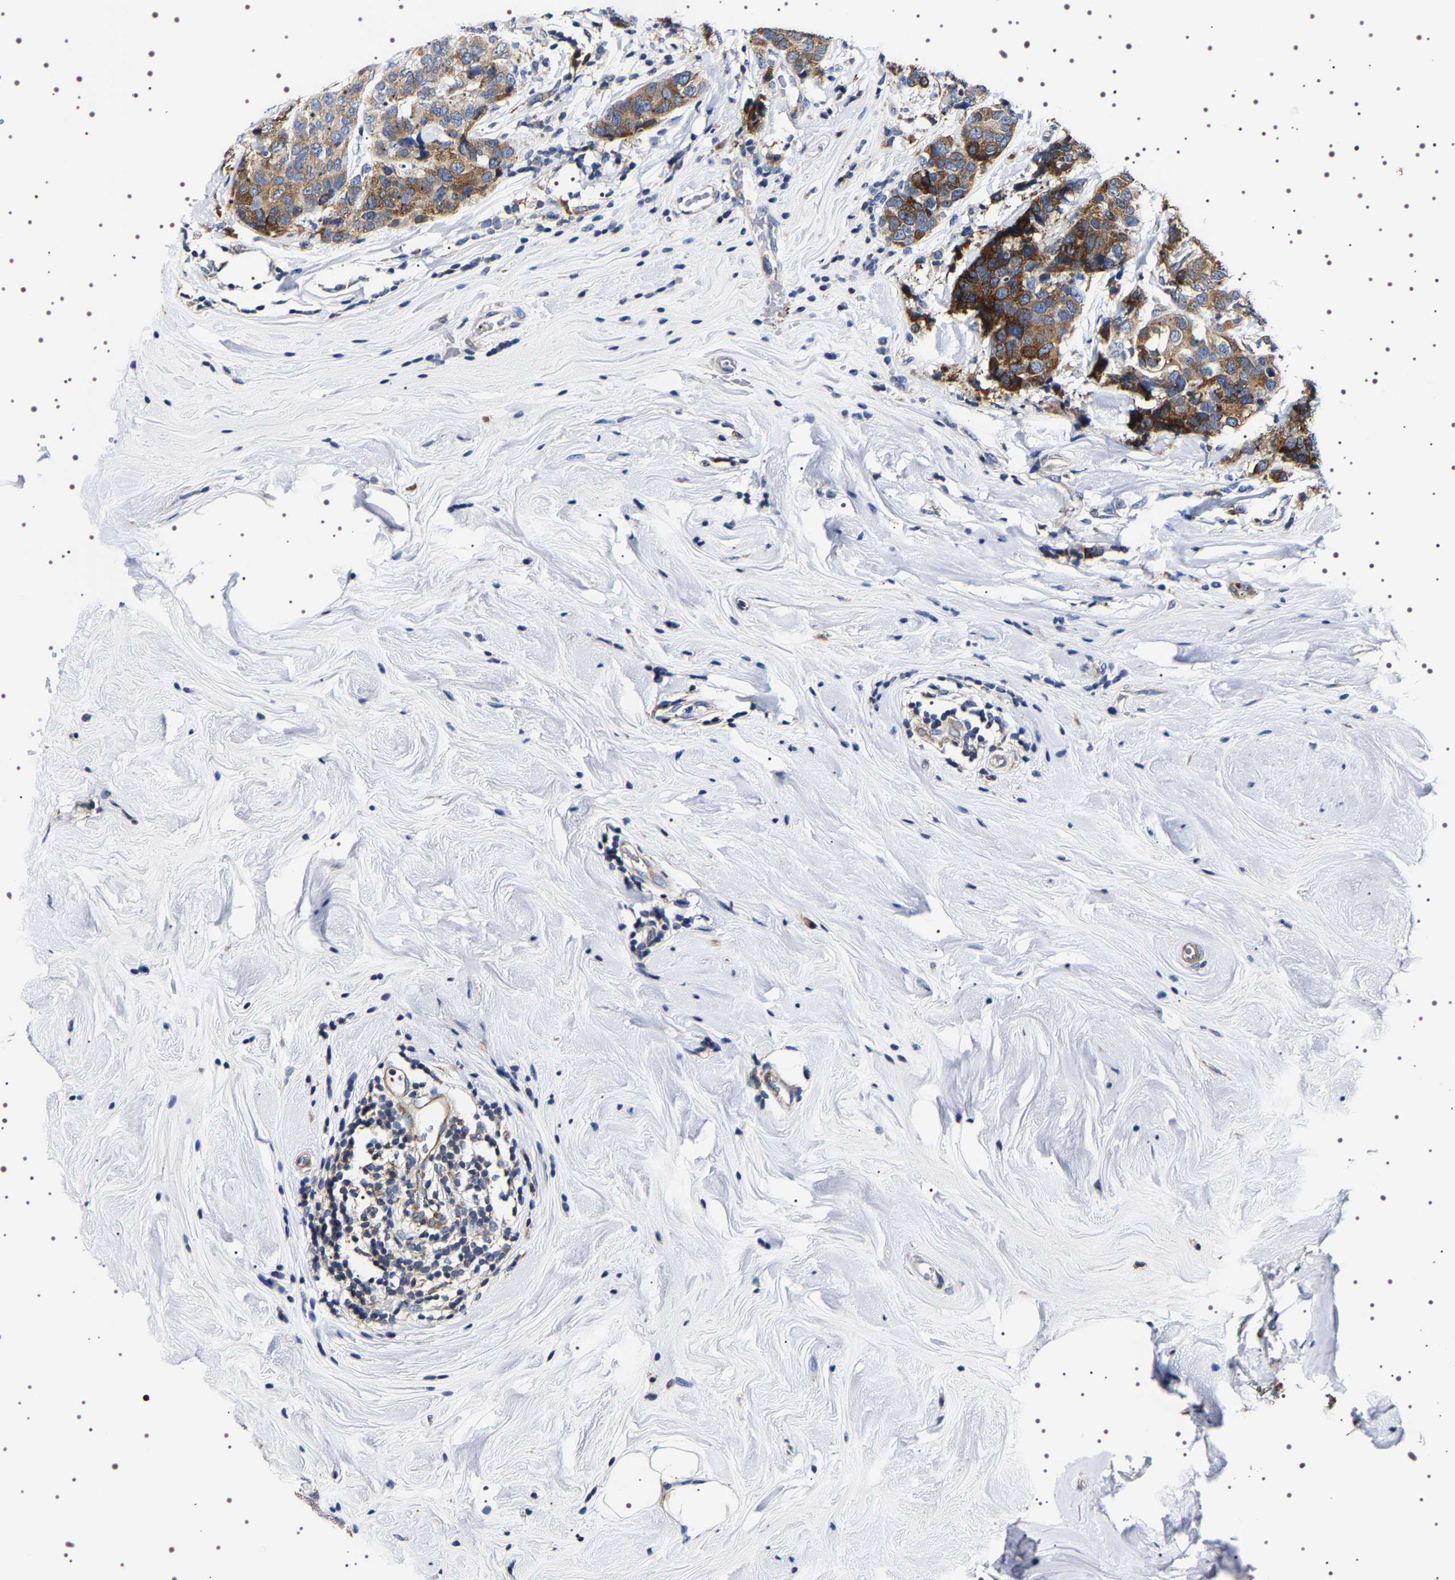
{"staining": {"intensity": "moderate", "quantity": ">75%", "location": "cytoplasmic/membranous"}, "tissue": "breast cancer", "cell_type": "Tumor cells", "image_type": "cancer", "snomed": [{"axis": "morphology", "description": "Lobular carcinoma"}, {"axis": "topography", "description": "Breast"}], "caption": "Immunohistochemistry (DAB (3,3'-diaminobenzidine)) staining of human breast lobular carcinoma reveals moderate cytoplasmic/membranous protein positivity in approximately >75% of tumor cells. The staining was performed using DAB to visualize the protein expression in brown, while the nuclei were stained in blue with hematoxylin (Magnification: 20x).", "gene": "SQLE", "patient": {"sex": "female", "age": 59}}